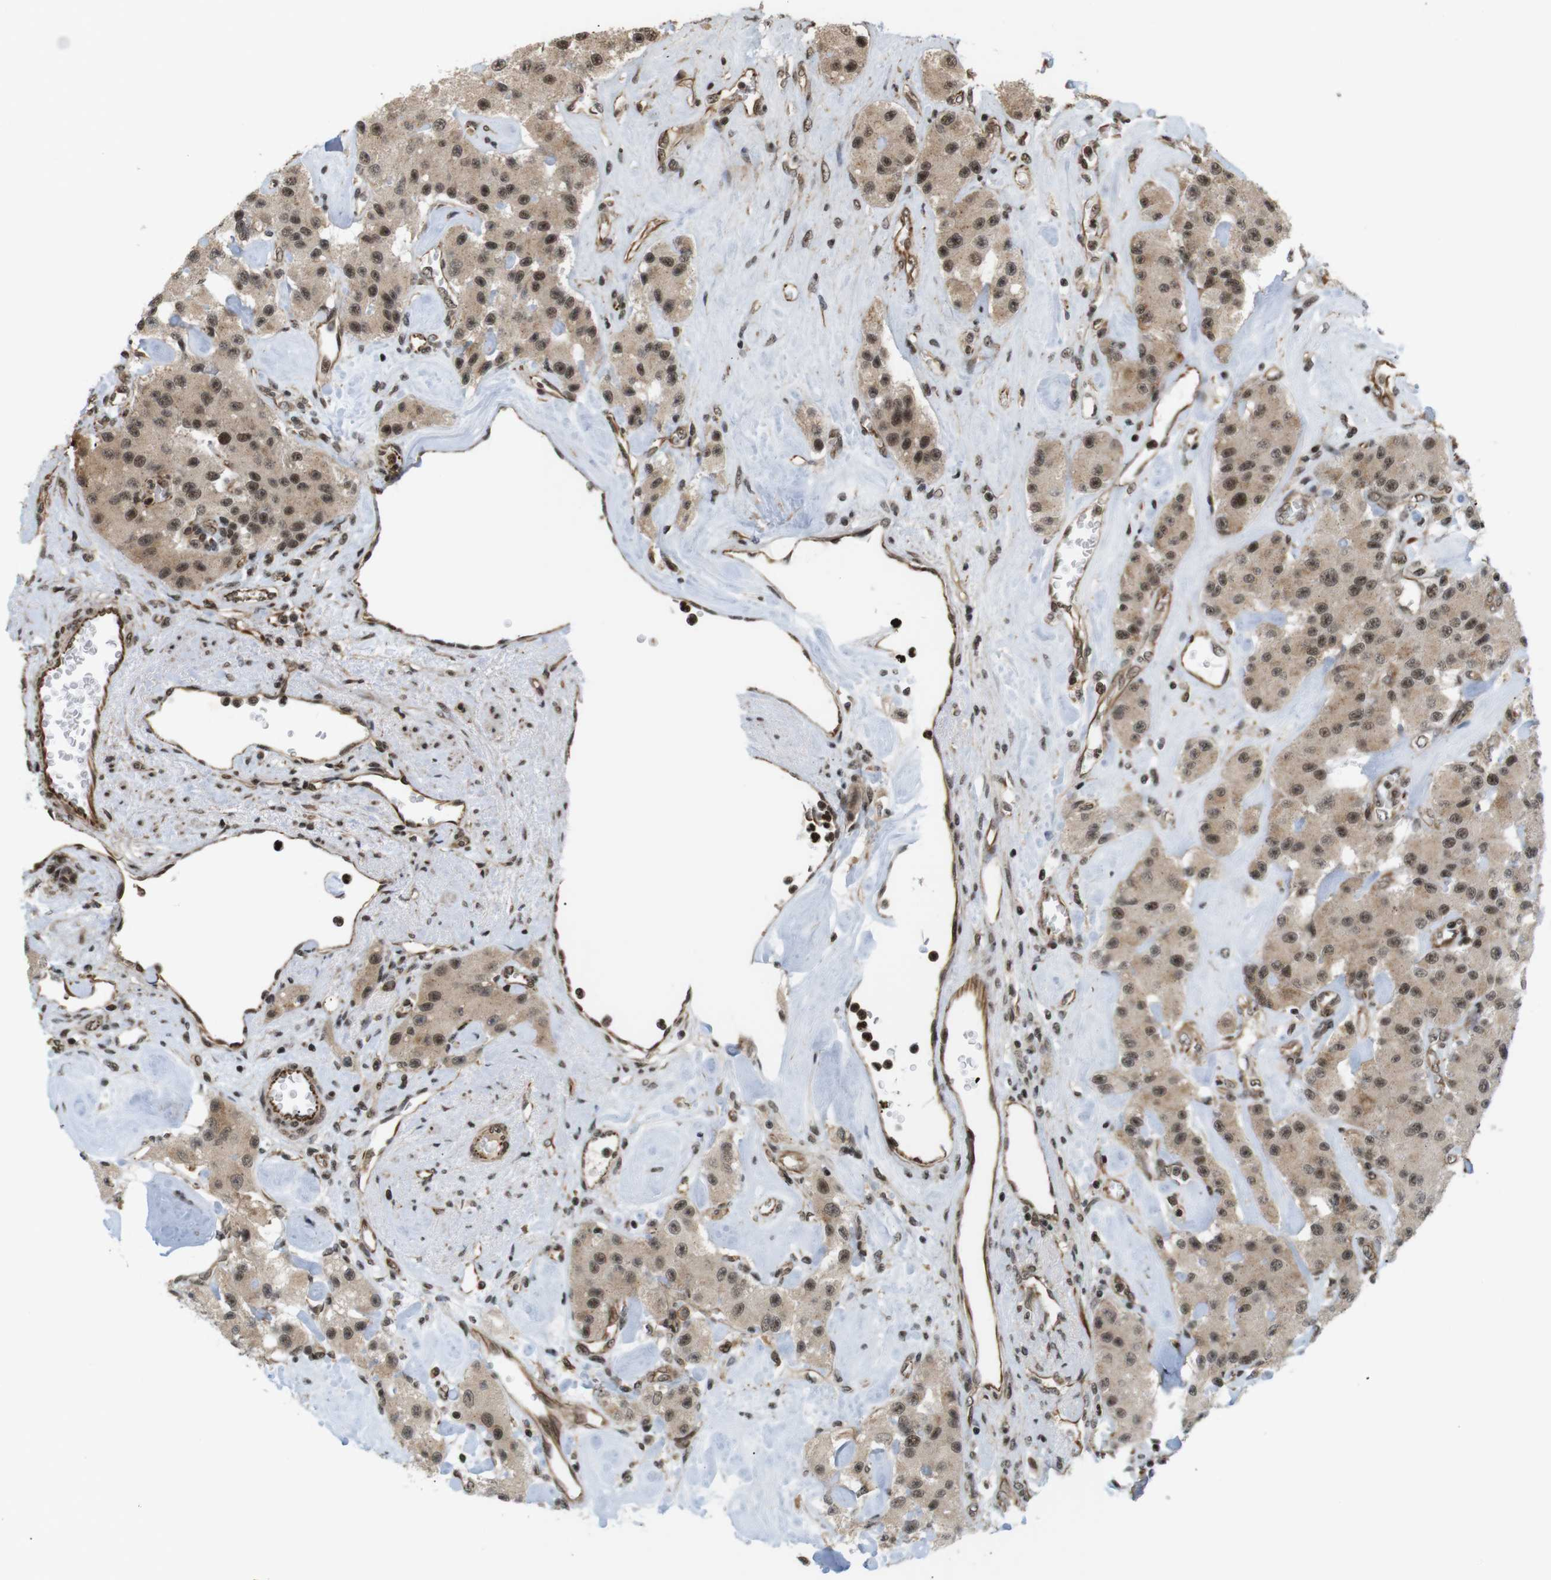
{"staining": {"intensity": "moderate", "quantity": ">75%", "location": "cytoplasmic/membranous,nuclear"}, "tissue": "carcinoid", "cell_type": "Tumor cells", "image_type": "cancer", "snomed": [{"axis": "morphology", "description": "Carcinoid, malignant, NOS"}, {"axis": "topography", "description": "Pancreas"}], "caption": "This is a micrograph of IHC staining of carcinoid (malignant), which shows moderate positivity in the cytoplasmic/membranous and nuclear of tumor cells.", "gene": "SP2", "patient": {"sex": "male", "age": 41}}